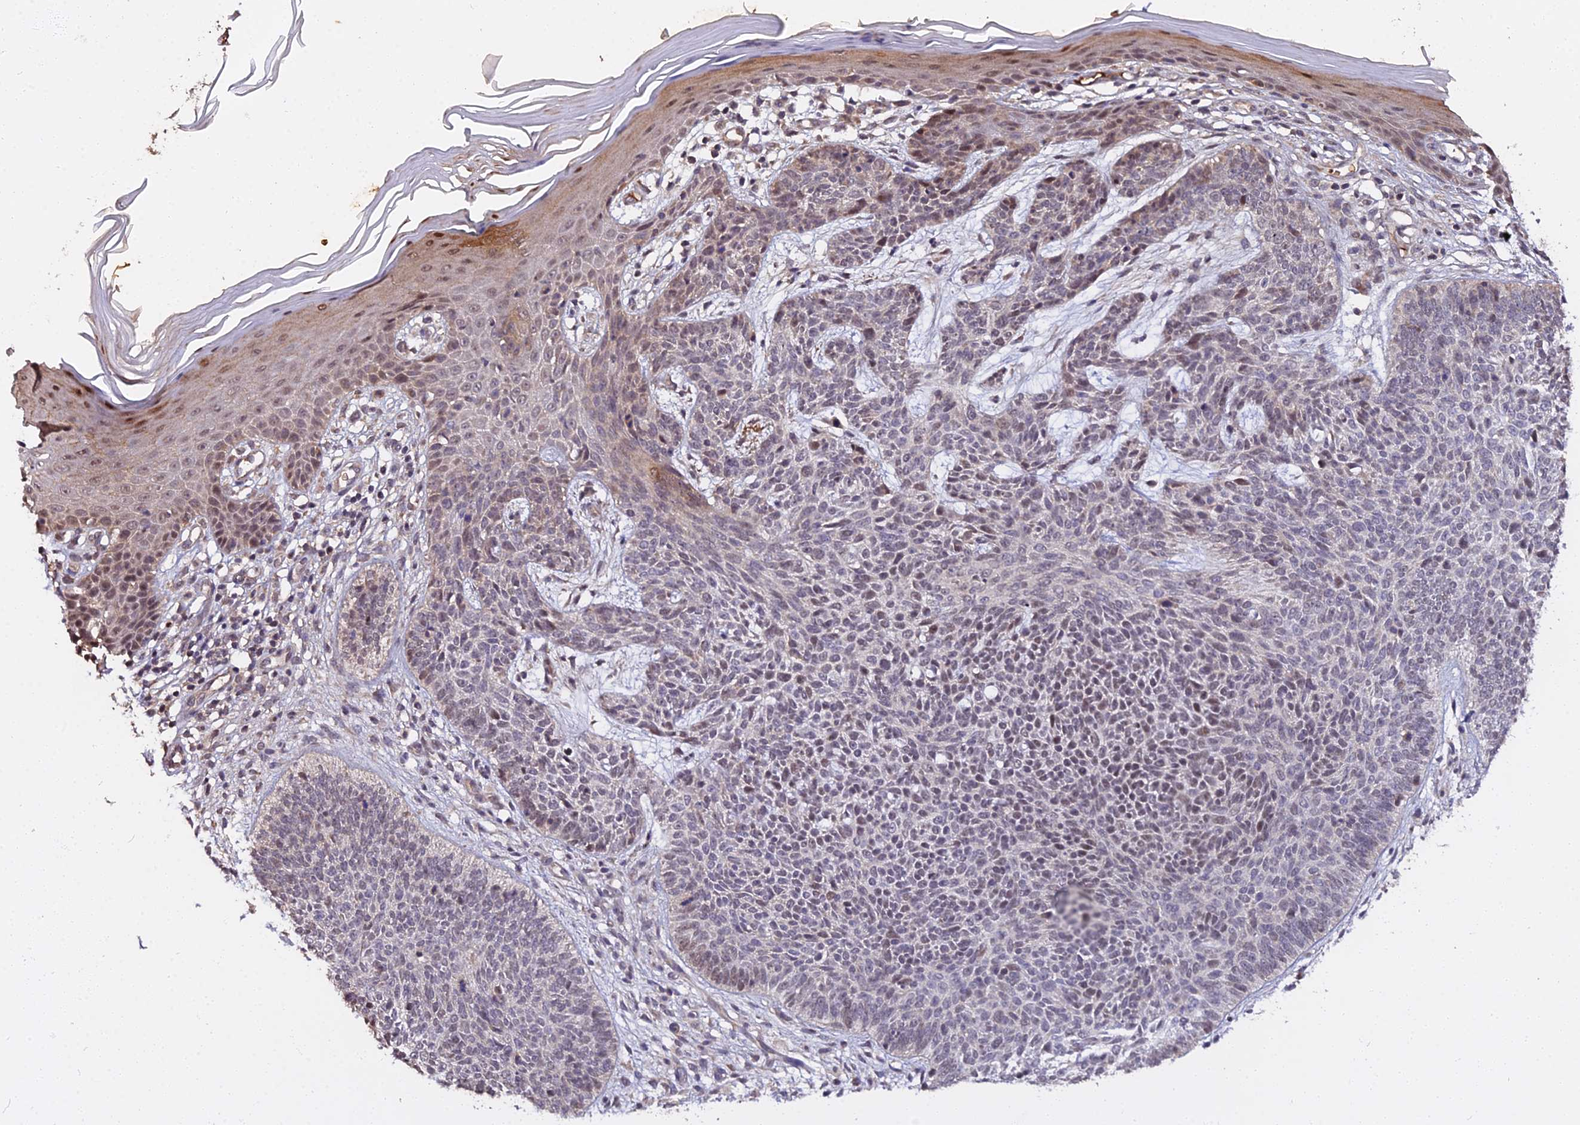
{"staining": {"intensity": "weak", "quantity": "<25%", "location": "cytoplasmic/membranous"}, "tissue": "skin cancer", "cell_type": "Tumor cells", "image_type": "cancer", "snomed": [{"axis": "morphology", "description": "Basal cell carcinoma"}, {"axis": "topography", "description": "Skin"}], "caption": "Immunohistochemistry image of human skin cancer stained for a protein (brown), which reveals no staining in tumor cells.", "gene": "ZDBF2", "patient": {"sex": "female", "age": 66}}